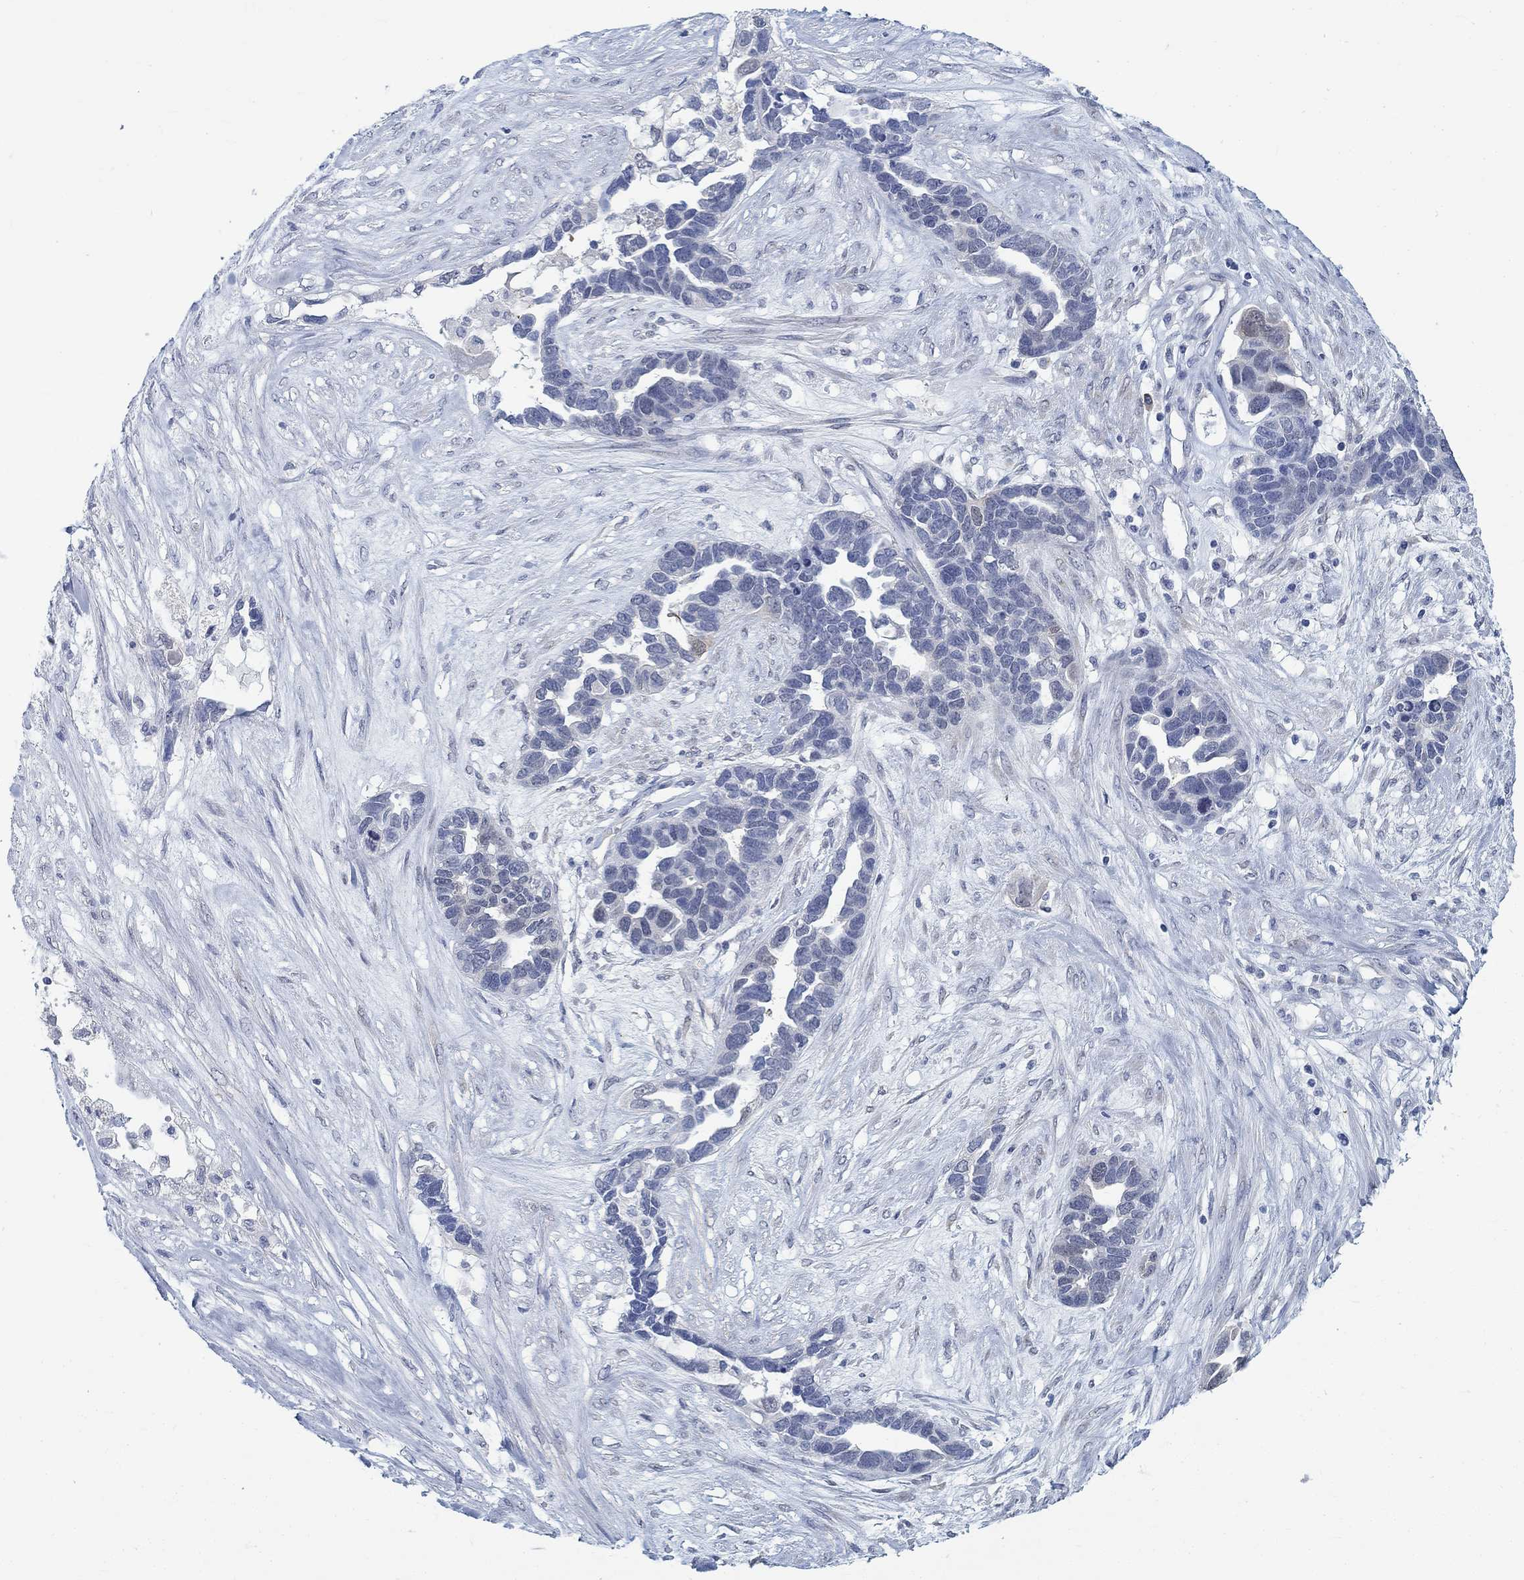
{"staining": {"intensity": "weak", "quantity": "<25%", "location": "cytoplasmic/membranous"}, "tissue": "ovarian cancer", "cell_type": "Tumor cells", "image_type": "cancer", "snomed": [{"axis": "morphology", "description": "Cystadenocarcinoma, serous, NOS"}, {"axis": "topography", "description": "Ovary"}], "caption": "Tumor cells are negative for protein expression in human ovarian serous cystadenocarcinoma. Brightfield microscopy of immunohistochemistry stained with DAB (brown) and hematoxylin (blue), captured at high magnification.", "gene": "TEKT4", "patient": {"sex": "female", "age": 54}}